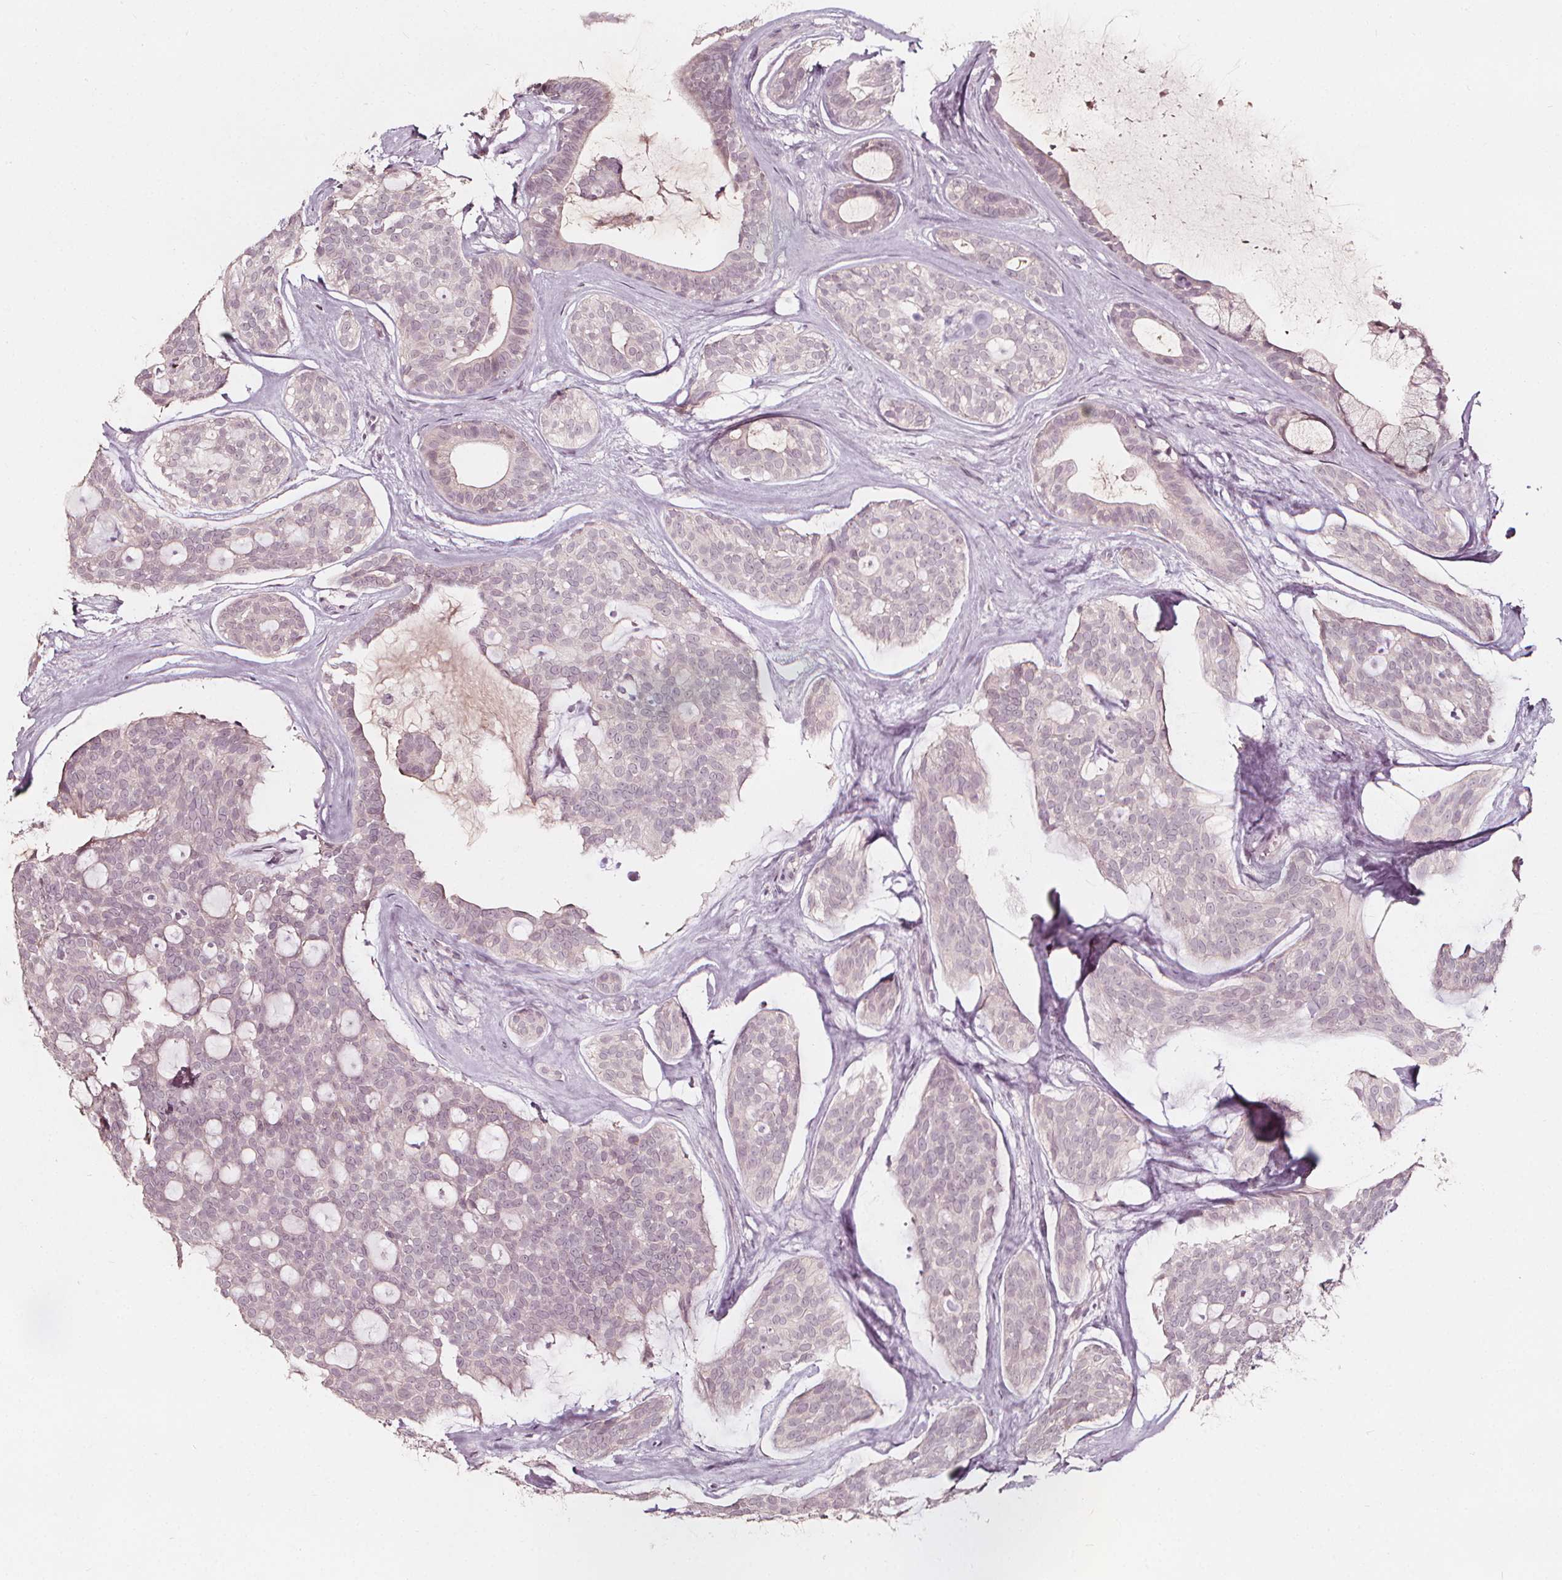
{"staining": {"intensity": "negative", "quantity": "none", "location": "none"}, "tissue": "head and neck cancer", "cell_type": "Tumor cells", "image_type": "cancer", "snomed": [{"axis": "morphology", "description": "Adenocarcinoma, NOS"}, {"axis": "topography", "description": "Head-Neck"}], "caption": "A photomicrograph of human head and neck adenocarcinoma is negative for staining in tumor cells. (Stains: DAB (3,3'-diaminobenzidine) immunohistochemistry (IHC) with hematoxylin counter stain, Microscopy: brightfield microscopy at high magnification).", "gene": "NPC1L1", "patient": {"sex": "male", "age": 66}}